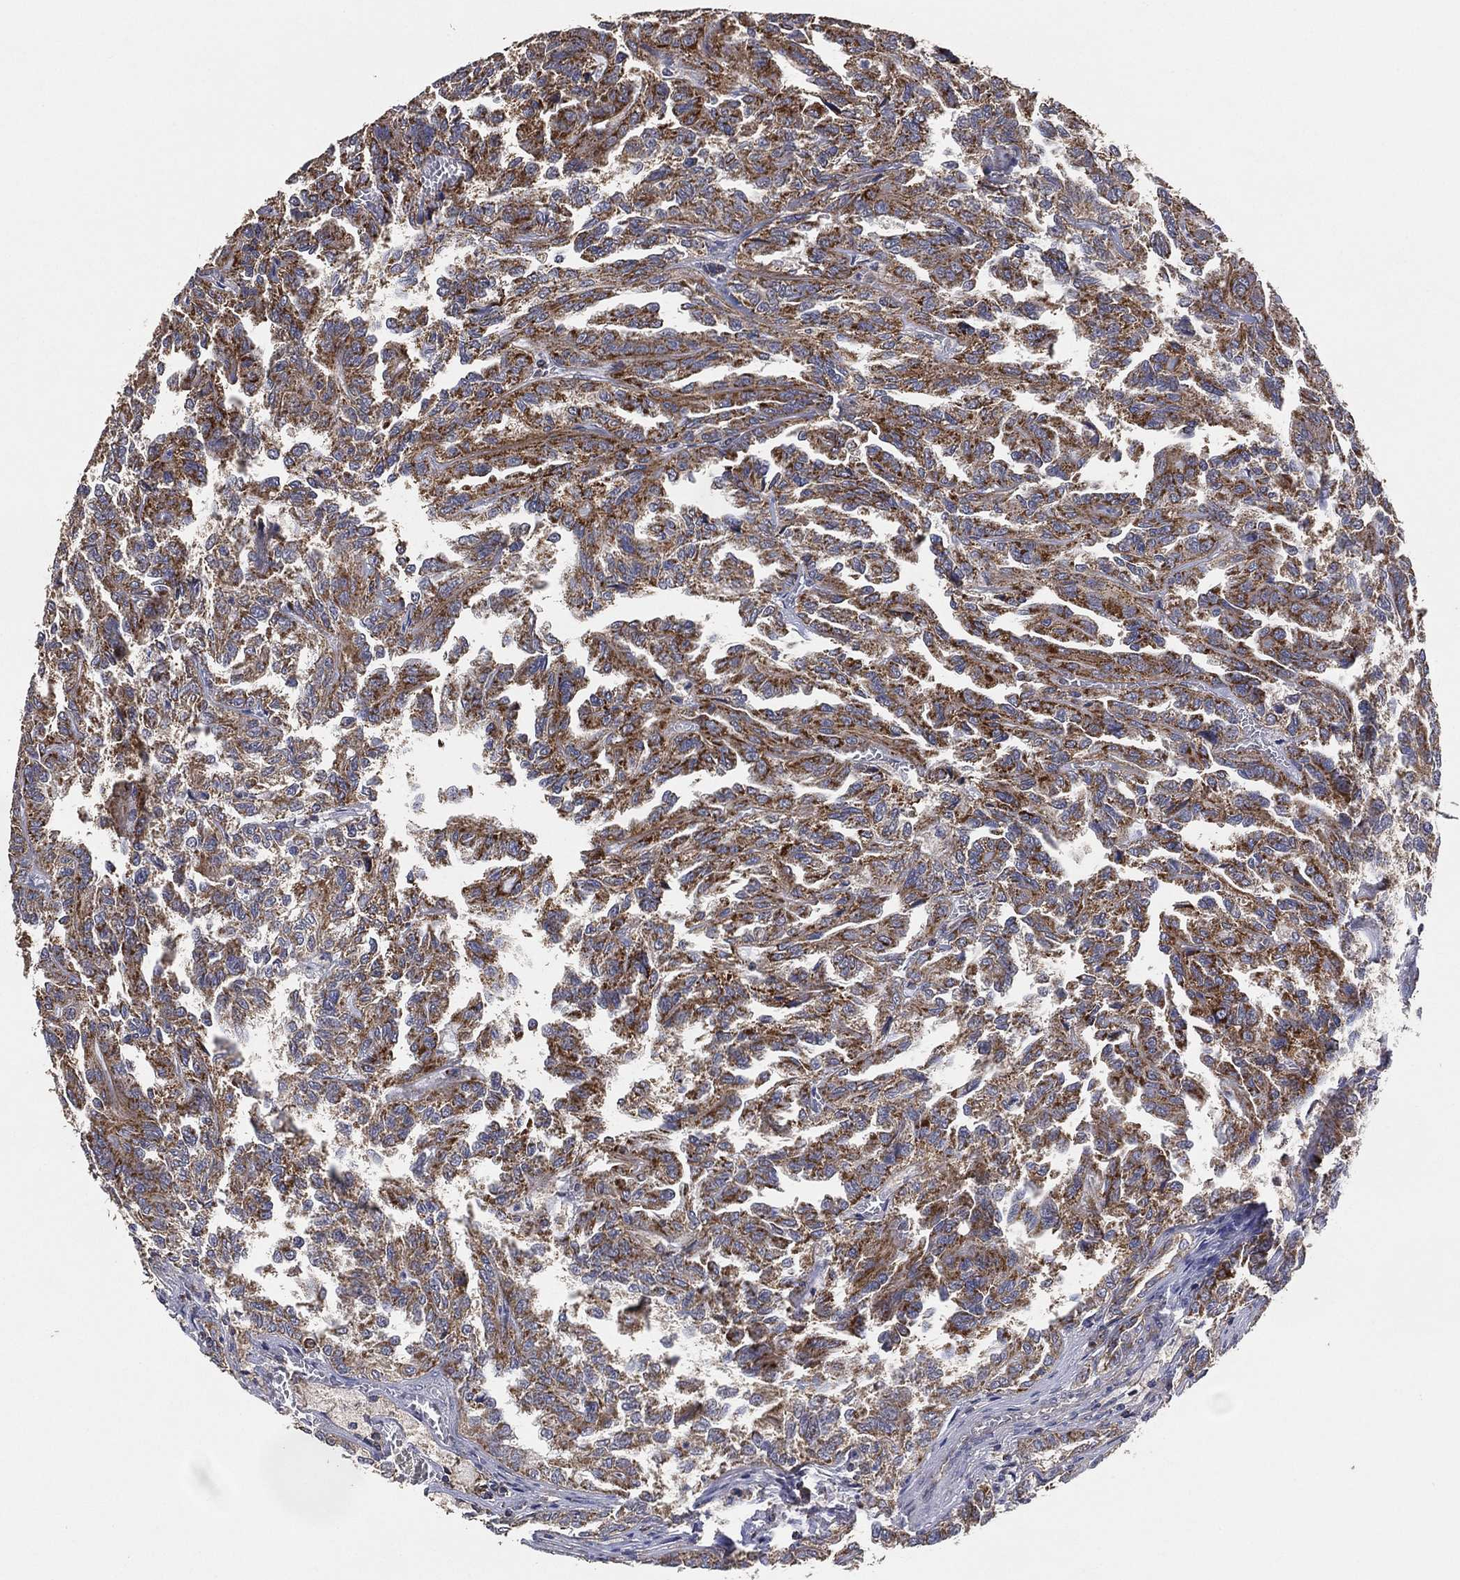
{"staining": {"intensity": "moderate", "quantity": "25%-75%", "location": "cytoplasmic/membranous"}, "tissue": "renal cancer", "cell_type": "Tumor cells", "image_type": "cancer", "snomed": [{"axis": "morphology", "description": "Adenocarcinoma, NOS"}, {"axis": "topography", "description": "Kidney"}], "caption": "Moderate cytoplasmic/membranous expression is identified in about 25%-75% of tumor cells in renal cancer.", "gene": "LIMD1", "patient": {"sex": "male", "age": 79}}